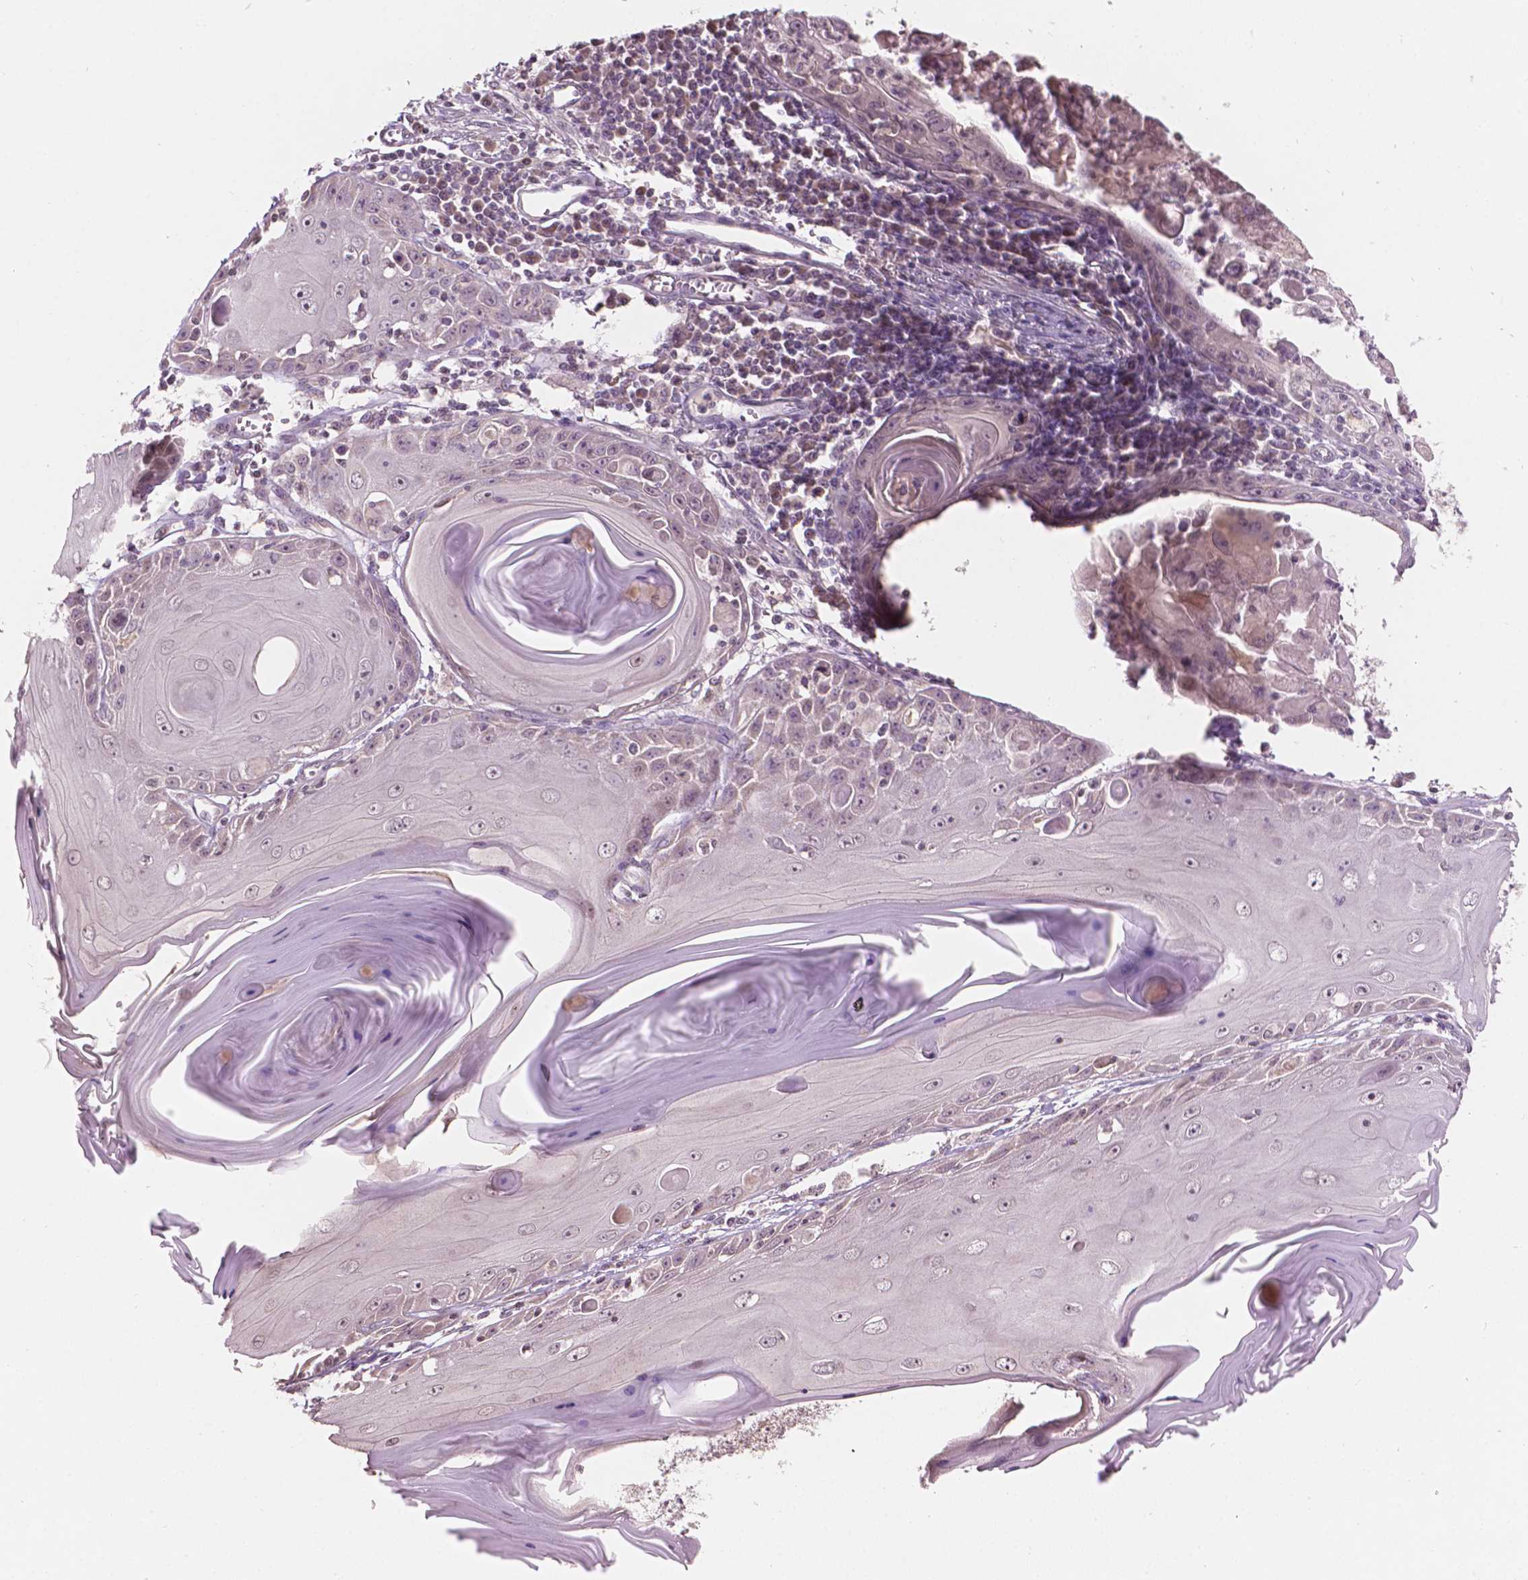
{"staining": {"intensity": "negative", "quantity": "none", "location": "none"}, "tissue": "skin cancer", "cell_type": "Tumor cells", "image_type": "cancer", "snomed": [{"axis": "morphology", "description": "Squamous cell carcinoma, NOS"}, {"axis": "topography", "description": "Skin"}, {"axis": "topography", "description": "Vulva"}], "caption": "An immunohistochemistry histopathology image of skin cancer is shown. There is no staining in tumor cells of skin cancer.", "gene": "NOS1AP", "patient": {"sex": "female", "age": 85}}